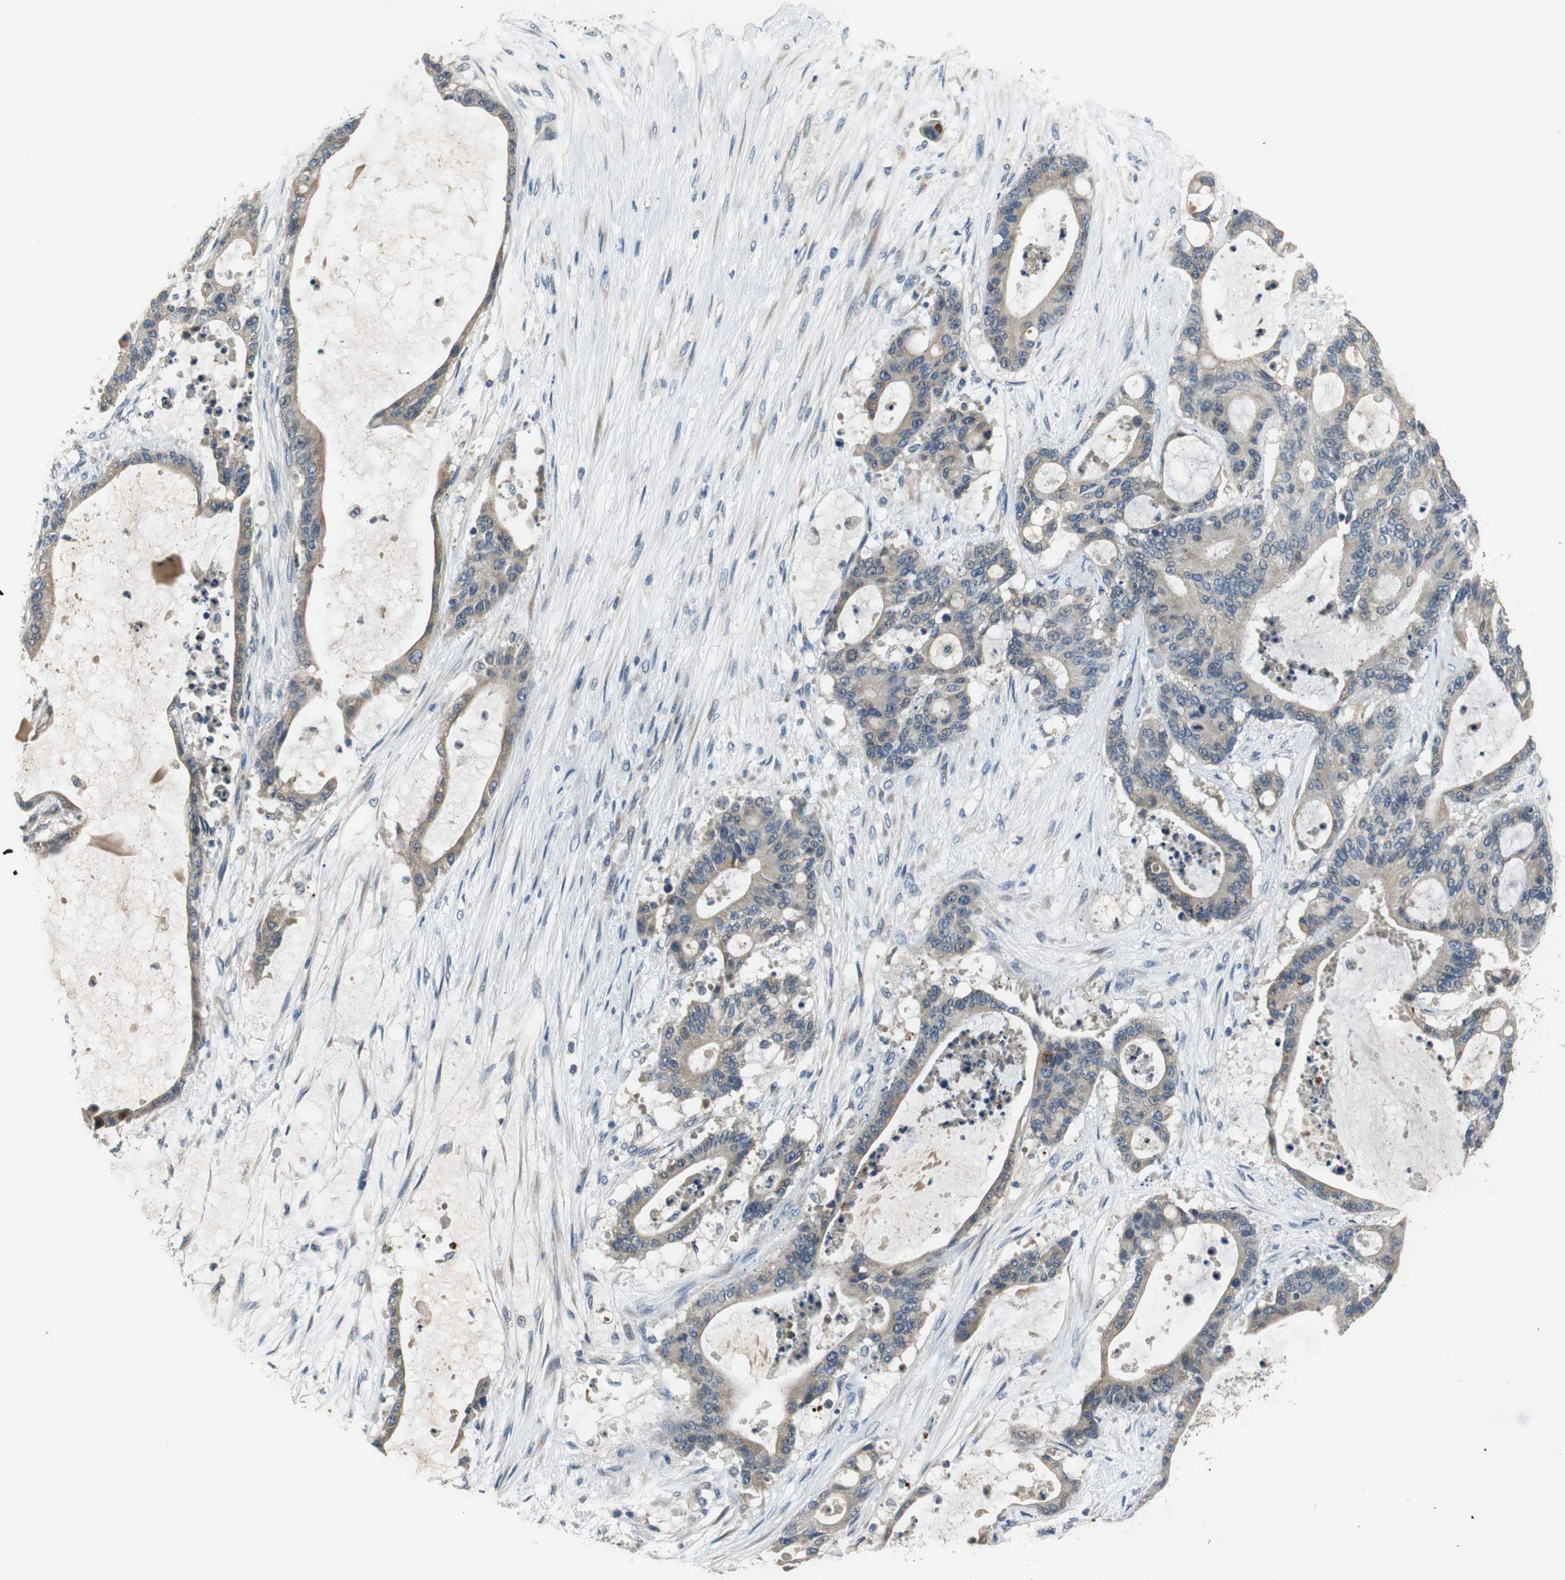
{"staining": {"intensity": "weak", "quantity": ">75%", "location": "cytoplasmic/membranous"}, "tissue": "liver cancer", "cell_type": "Tumor cells", "image_type": "cancer", "snomed": [{"axis": "morphology", "description": "Cholangiocarcinoma"}, {"axis": "topography", "description": "Liver"}], "caption": "DAB immunohistochemical staining of liver cancer exhibits weak cytoplasmic/membranous protein positivity in about >75% of tumor cells. (Stains: DAB (3,3'-diaminobenzidine) in brown, nuclei in blue, Microscopy: brightfield microscopy at high magnification).", "gene": "FADS2", "patient": {"sex": "female", "age": 73}}